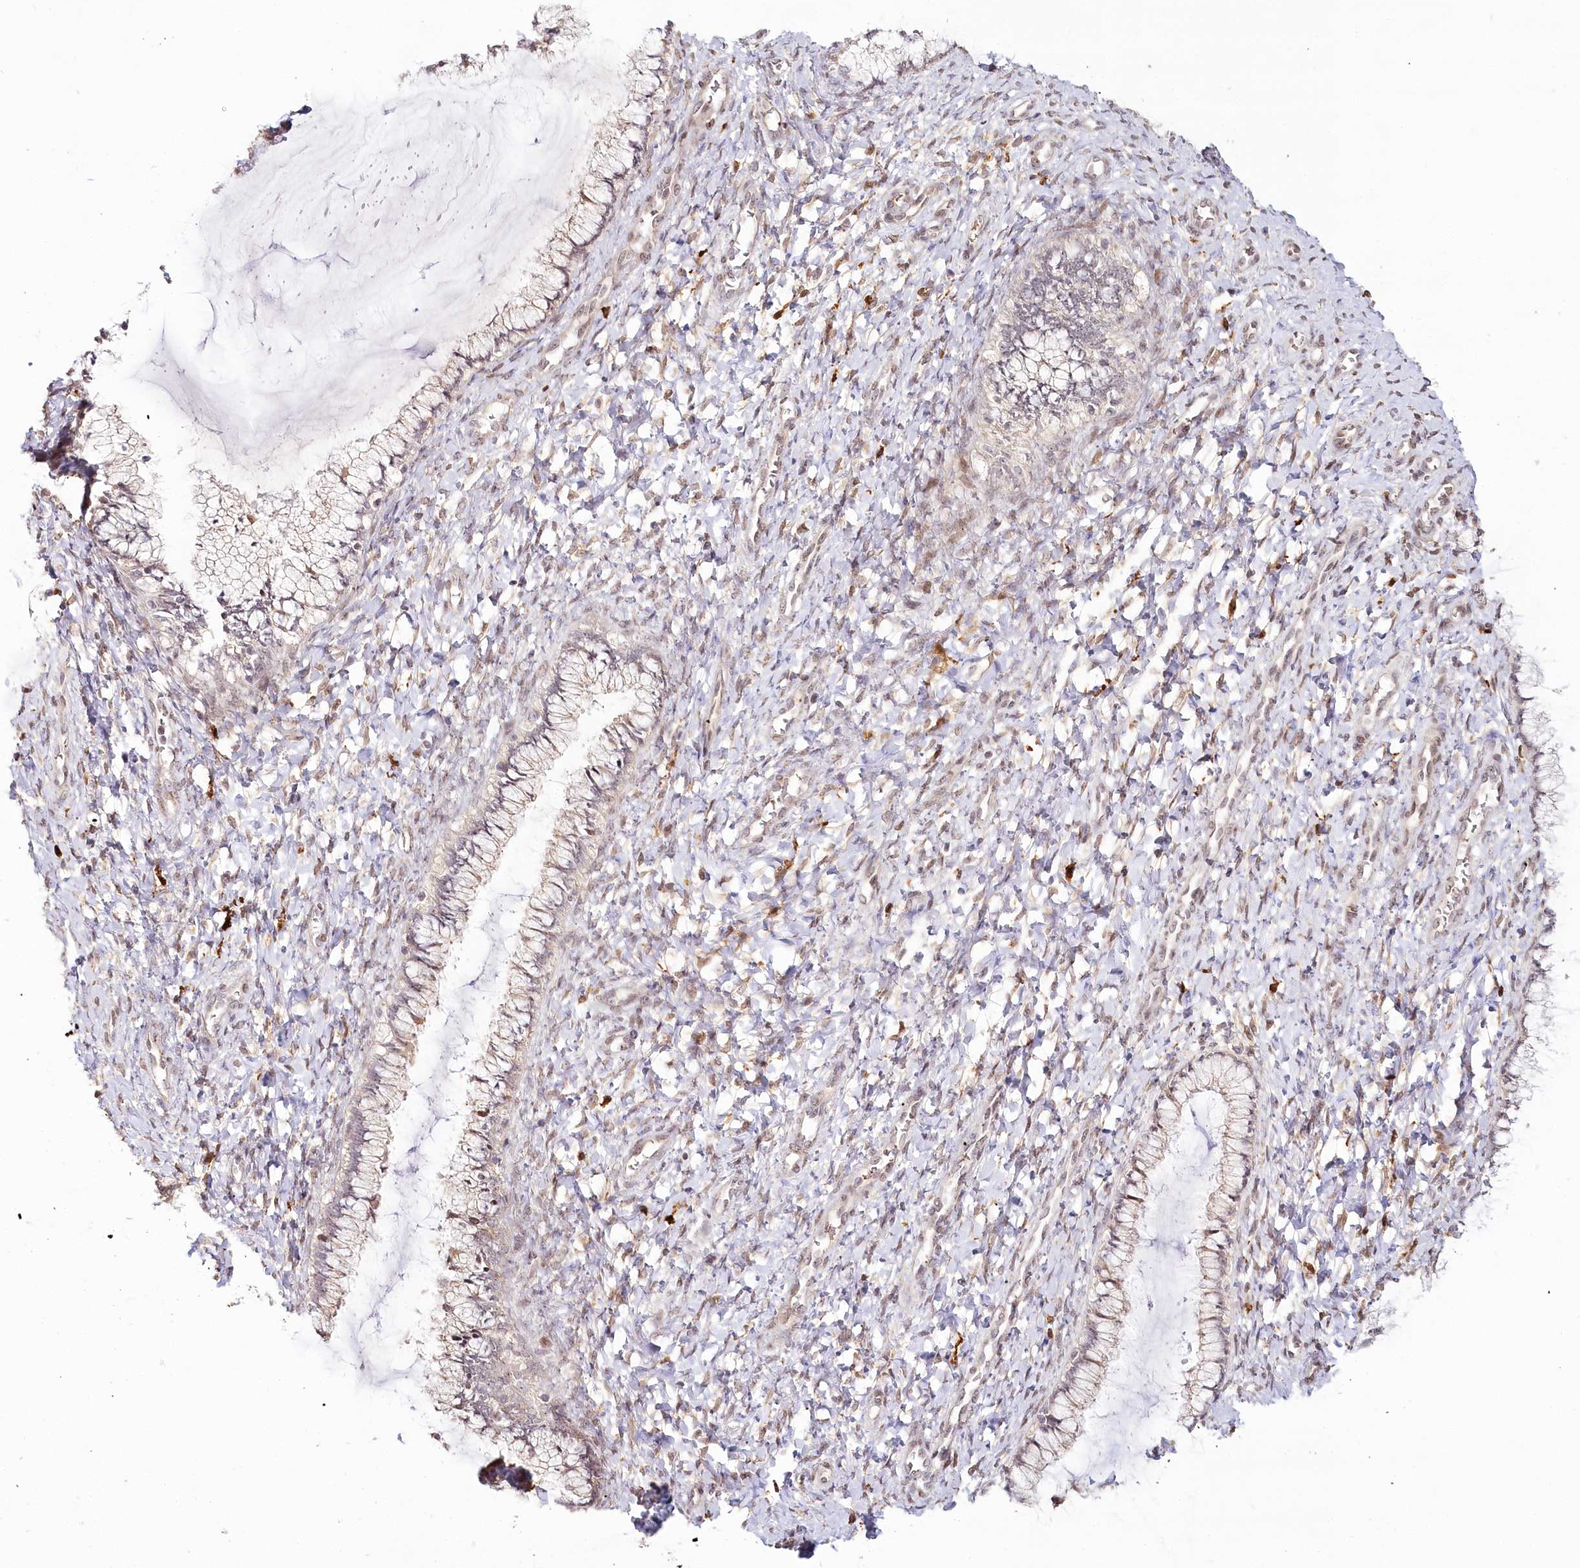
{"staining": {"intensity": "weak", "quantity": "<25%", "location": "cytoplasmic/membranous"}, "tissue": "cervix", "cell_type": "Glandular cells", "image_type": "normal", "snomed": [{"axis": "morphology", "description": "Normal tissue, NOS"}, {"axis": "morphology", "description": "Adenocarcinoma, NOS"}, {"axis": "topography", "description": "Cervix"}], "caption": "Glandular cells are negative for protein expression in unremarkable human cervix. (Brightfield microscopy of DAB immunohistochemistry (IHC) at high magnification).", "gene": "WDR36", "patient": {"sex": "female", "age": 29}}